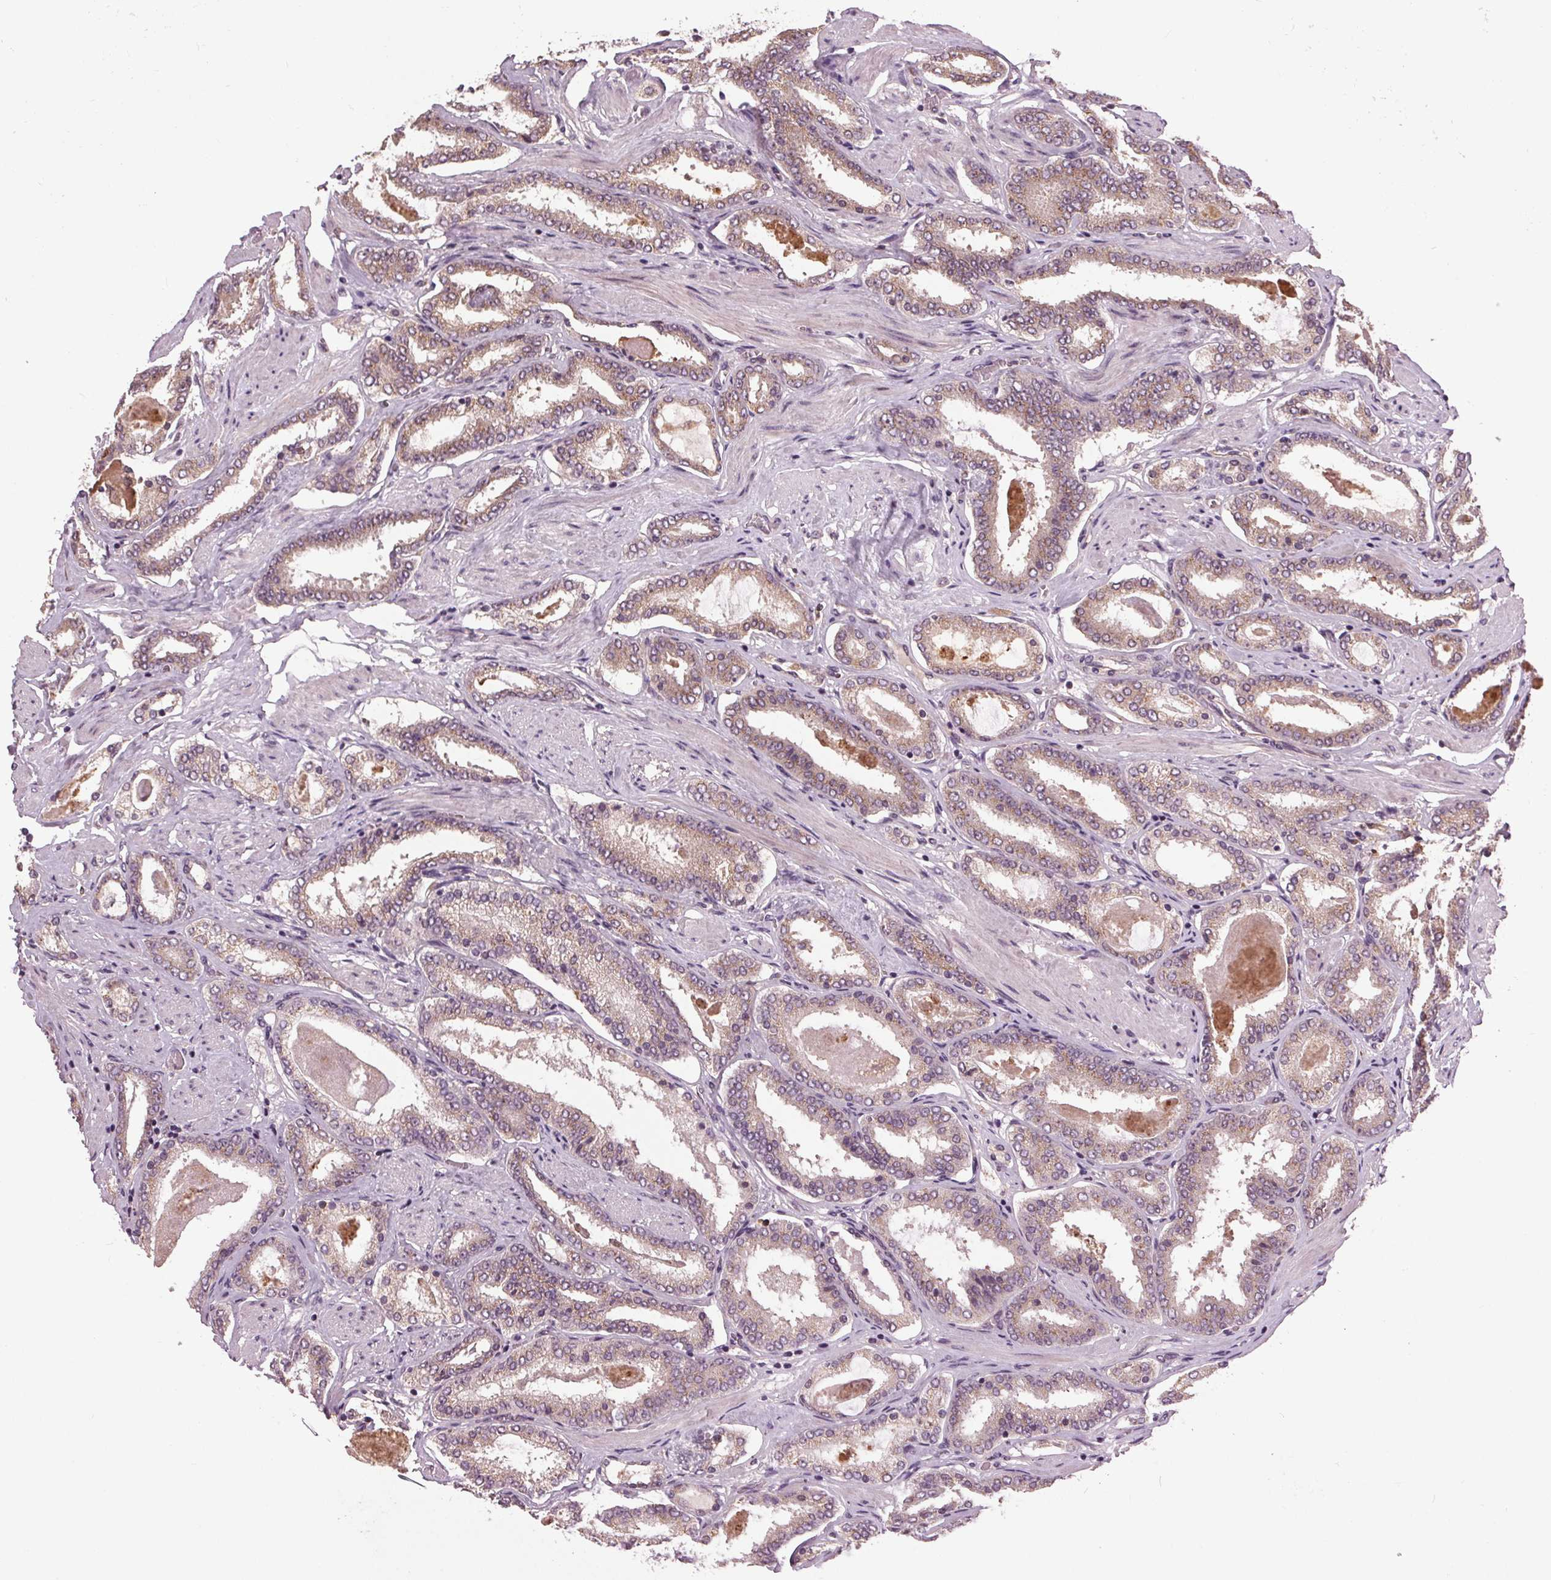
{"staining": {"intensity": "weak", "quantity": "25%-75%", "location": "cytoplasmic/membranous"}, "tissue": "prostate cancer", "cell_type": "Tumor cells", "image_type": "cancer", "snomed": [{"axis": "morphology", "description": "Adenocarcinoma, High grade"}, {"axis": "topography", "description": "Prostate"}], "caption": "The histopathology image shows staining of prostate high-grade adenocarcinoma, revealing weak cytoplasmic/membranous protein expression (brown color) within tumor cells. (DAB (3,3'-diaminobenzidine) = brown stain, brightfield microscopy at high magnification).", "gene": "BSDC1", "patient": {"sex": "male", "age": 63}}